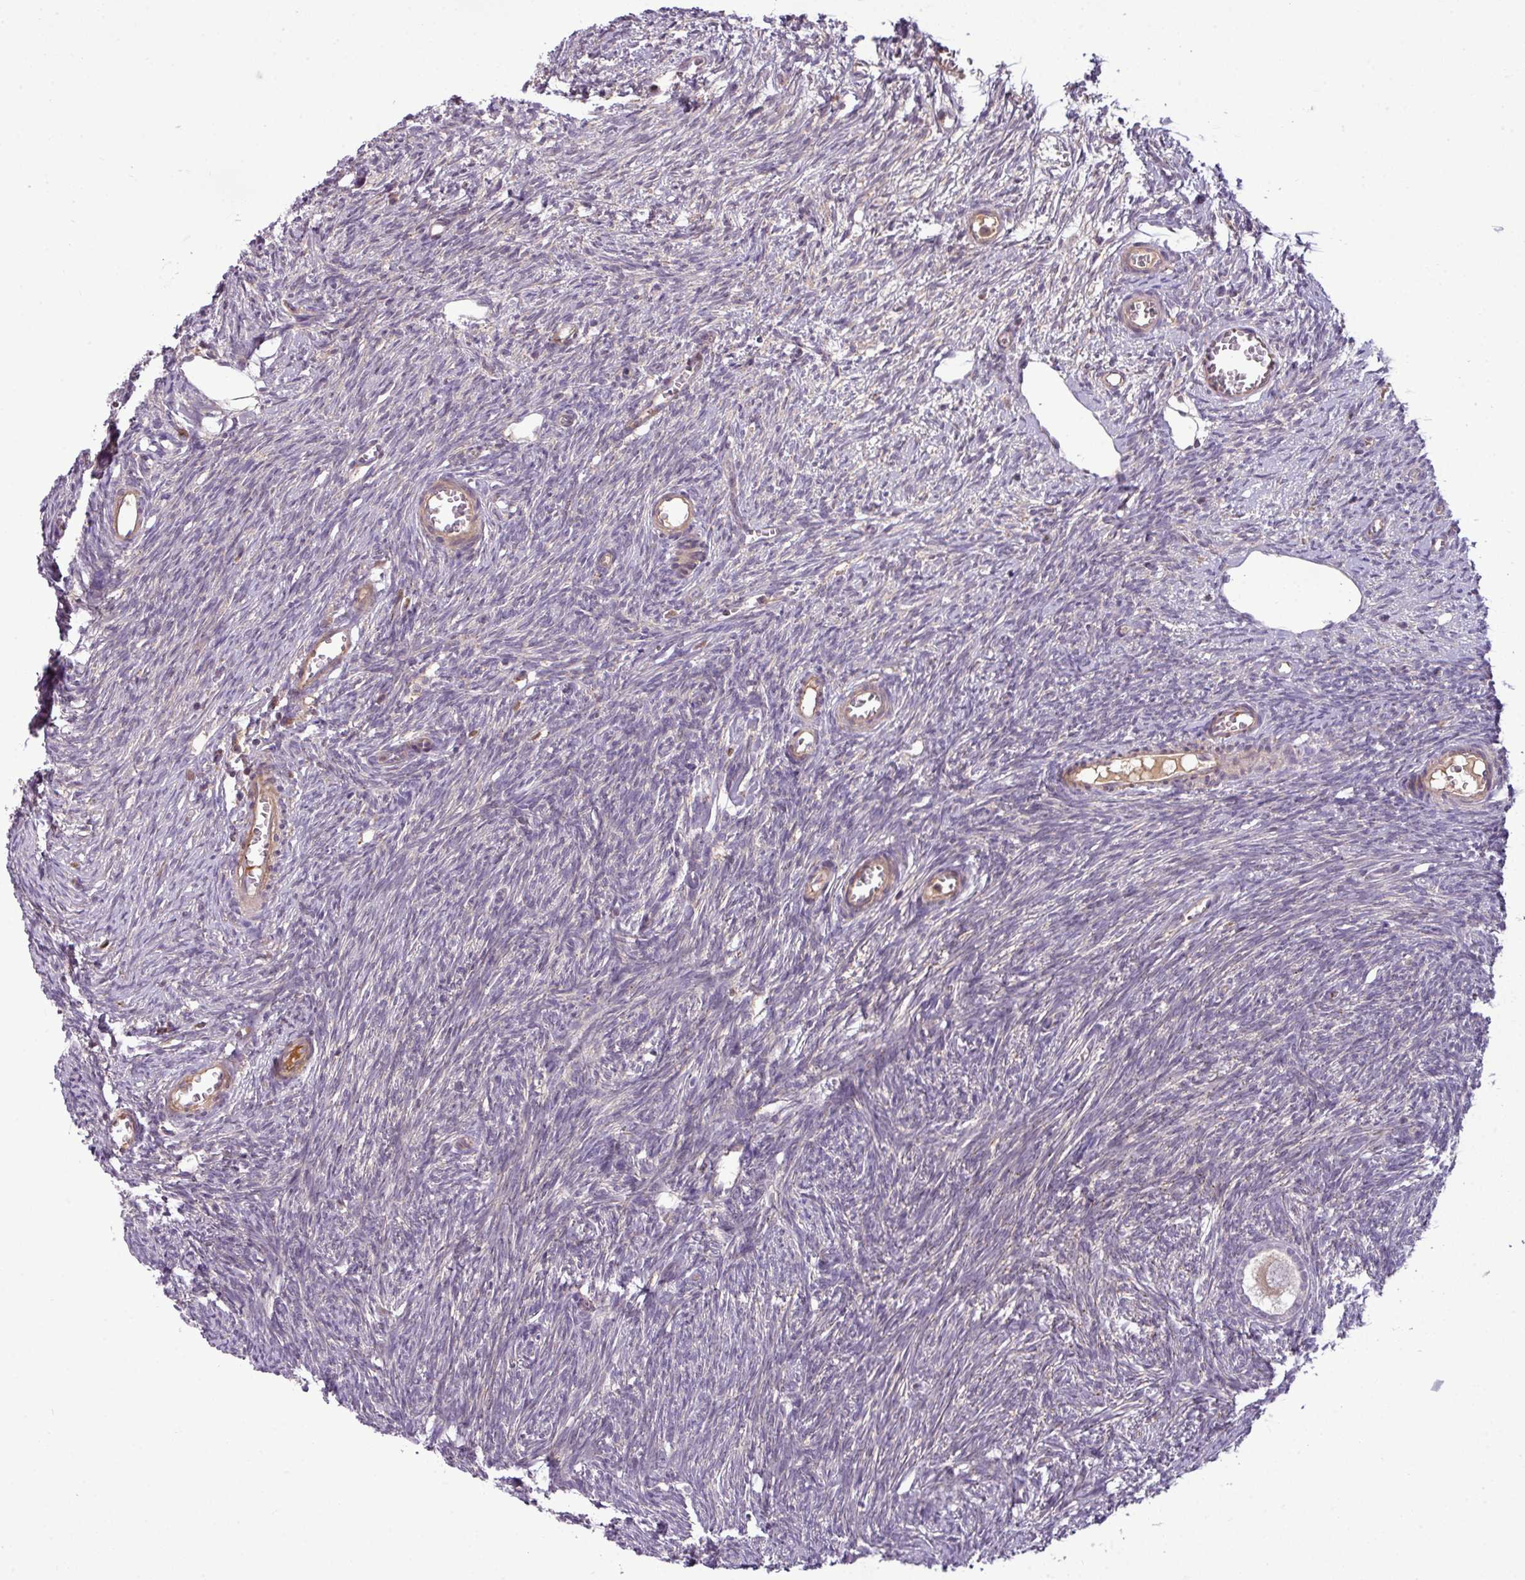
{"staining": {"intensity": "negative", "quantity": "none", "location": "none"}, "tissue": "ovary", "cell_type": "Follicle cells", "image_type": "normal", "snomed": [{"axis": "morphology", "description": "Normal tissue, NOS"}, {"axis": "topography", "description": "Ovary"}], "caption": "Follicle cells show no significant positivity in unremarkable ovary. The staining is performed using DAB (3,3'-diaminobenzidine) brown chromogen with nuclei counter-stained in using hematoxylin.", "gene": "ZNF35", "patient": {"sex": "female", "age": 44}}